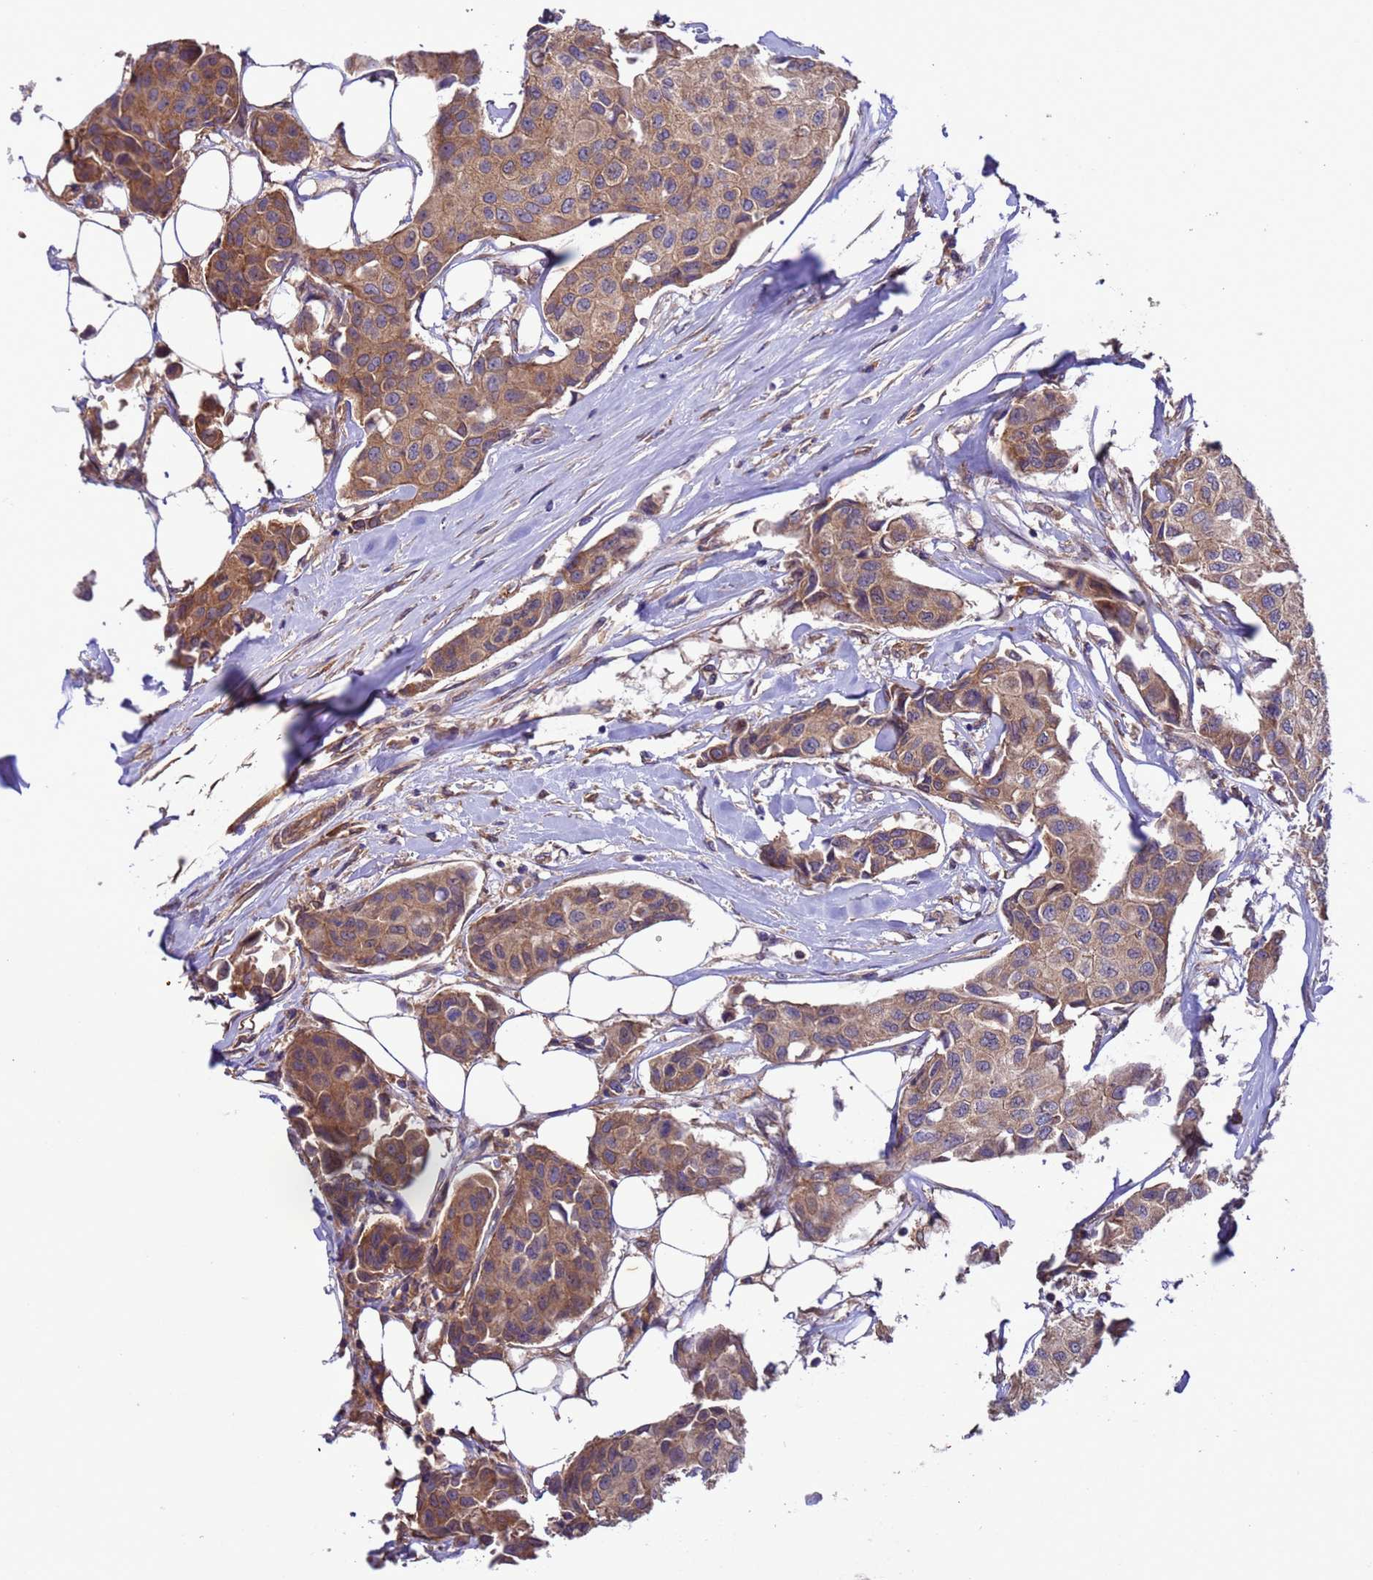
{"staining": {"intensity": "moderate", "quantity": ">75%", "location": "cytoplasmic/membranous"}, "tissue": "breast cancer", "cell_type": "Tumor cells", "image_type": "cancer", "snomed": [{"axis": "morphology", "description": "Duct carcinoma"}, {"axis": "topography", "description": "Breast"}], "caption": "Breast invasive ductal carcinoma stained with a brown dye shows moderate cytoplasmic/membranous positive expression in approximately >75% of tumor cells.", "gene": "ARHGAP12", "patient": {"sex": "female", "age": 80}}